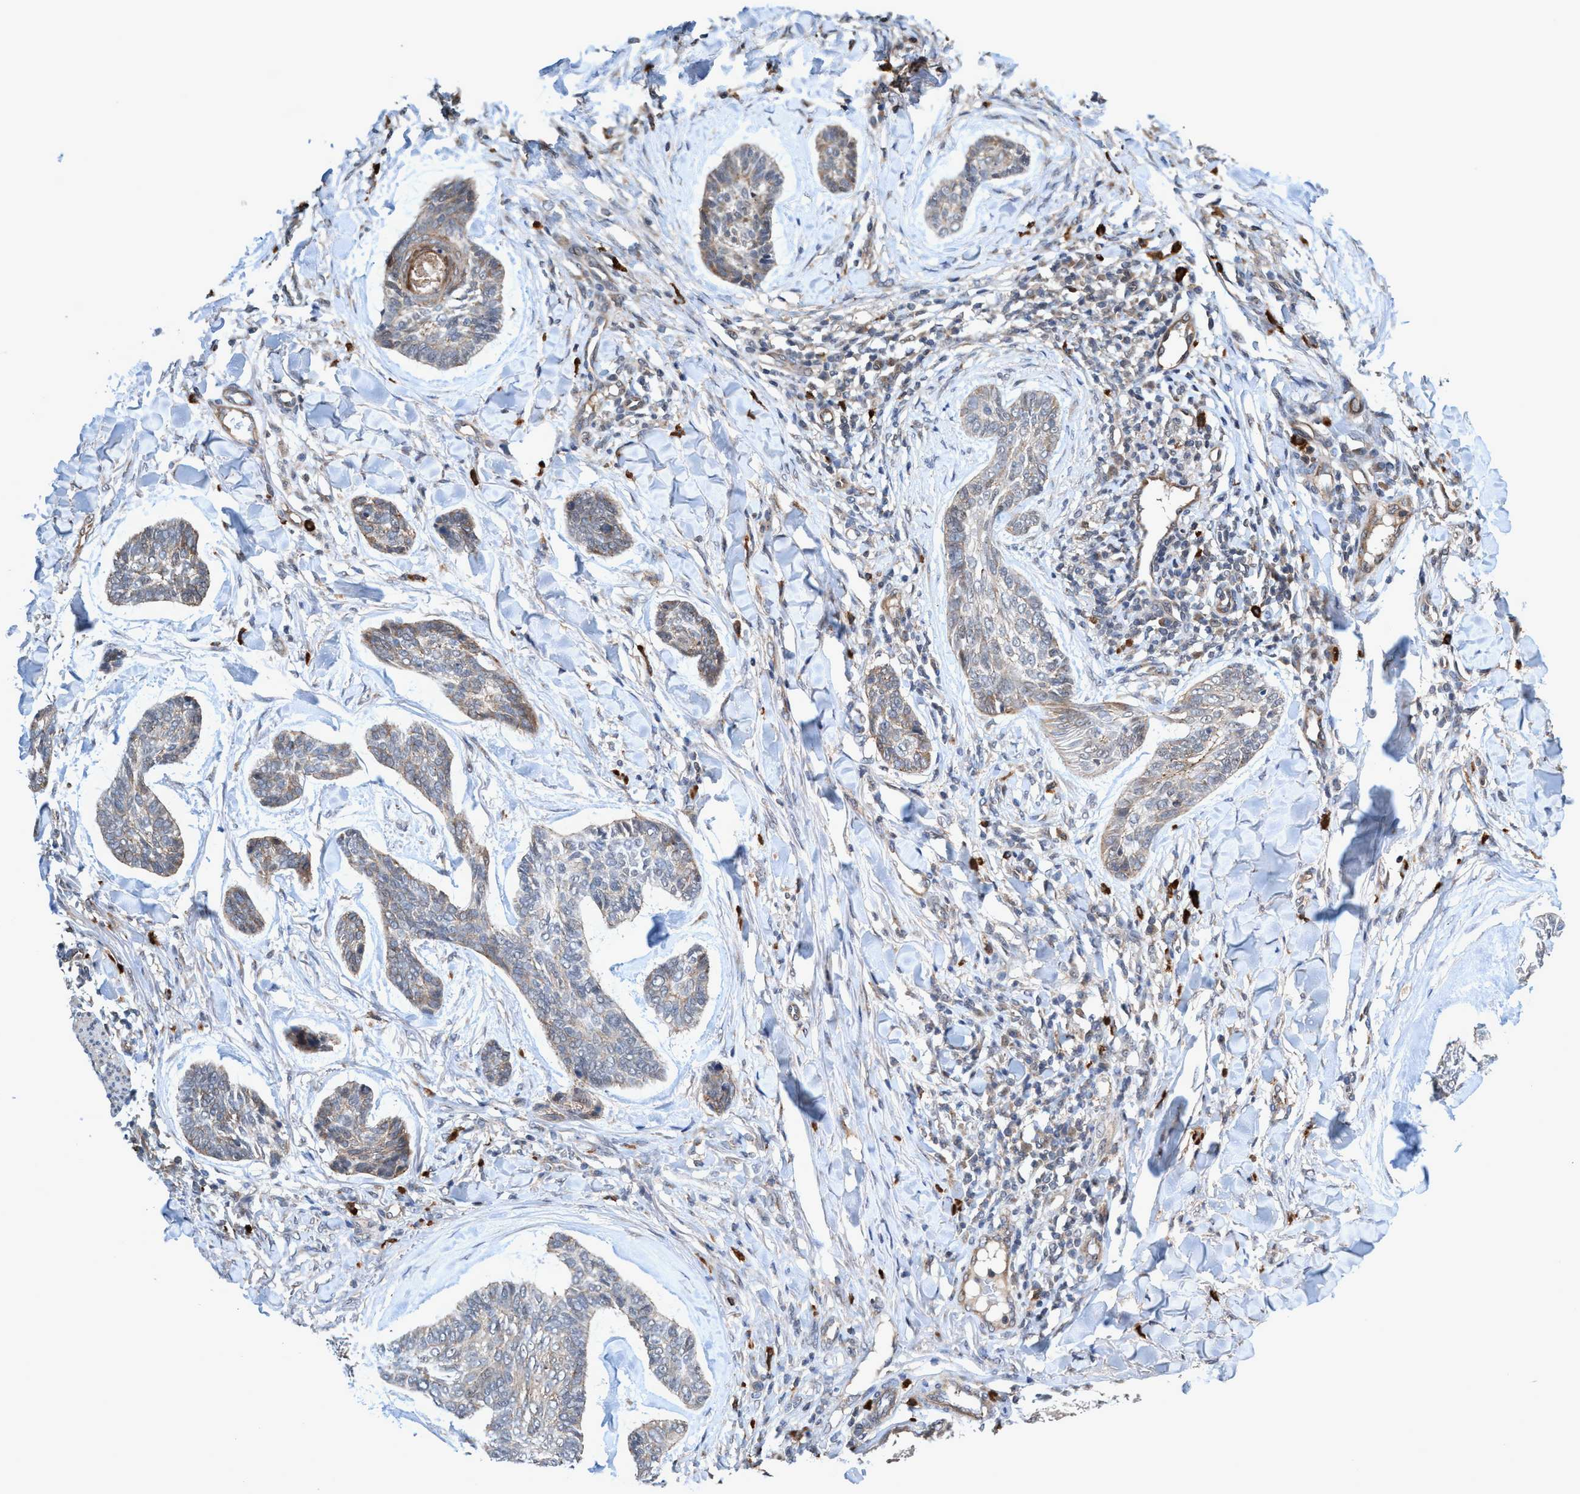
{"staining": {"intensity": "weak", "quantity": "<25%", "location": "cytoplasmic/membranous"}, "tissue": "skin cancer", "cell_type": "Tumor cells", "image_type": "cancer", "snomed": [{"axis": "morphology", "description": "Basal cell carcinoma"}, {"axis": "topography", "description": "Skin"}], "caption": "Basal cell carcinoma (skin) stained for a protein using IHC reveals no expression tumor cells.", "gene": "TRIM65", "patient": {"sex": "male", "age": 43}}